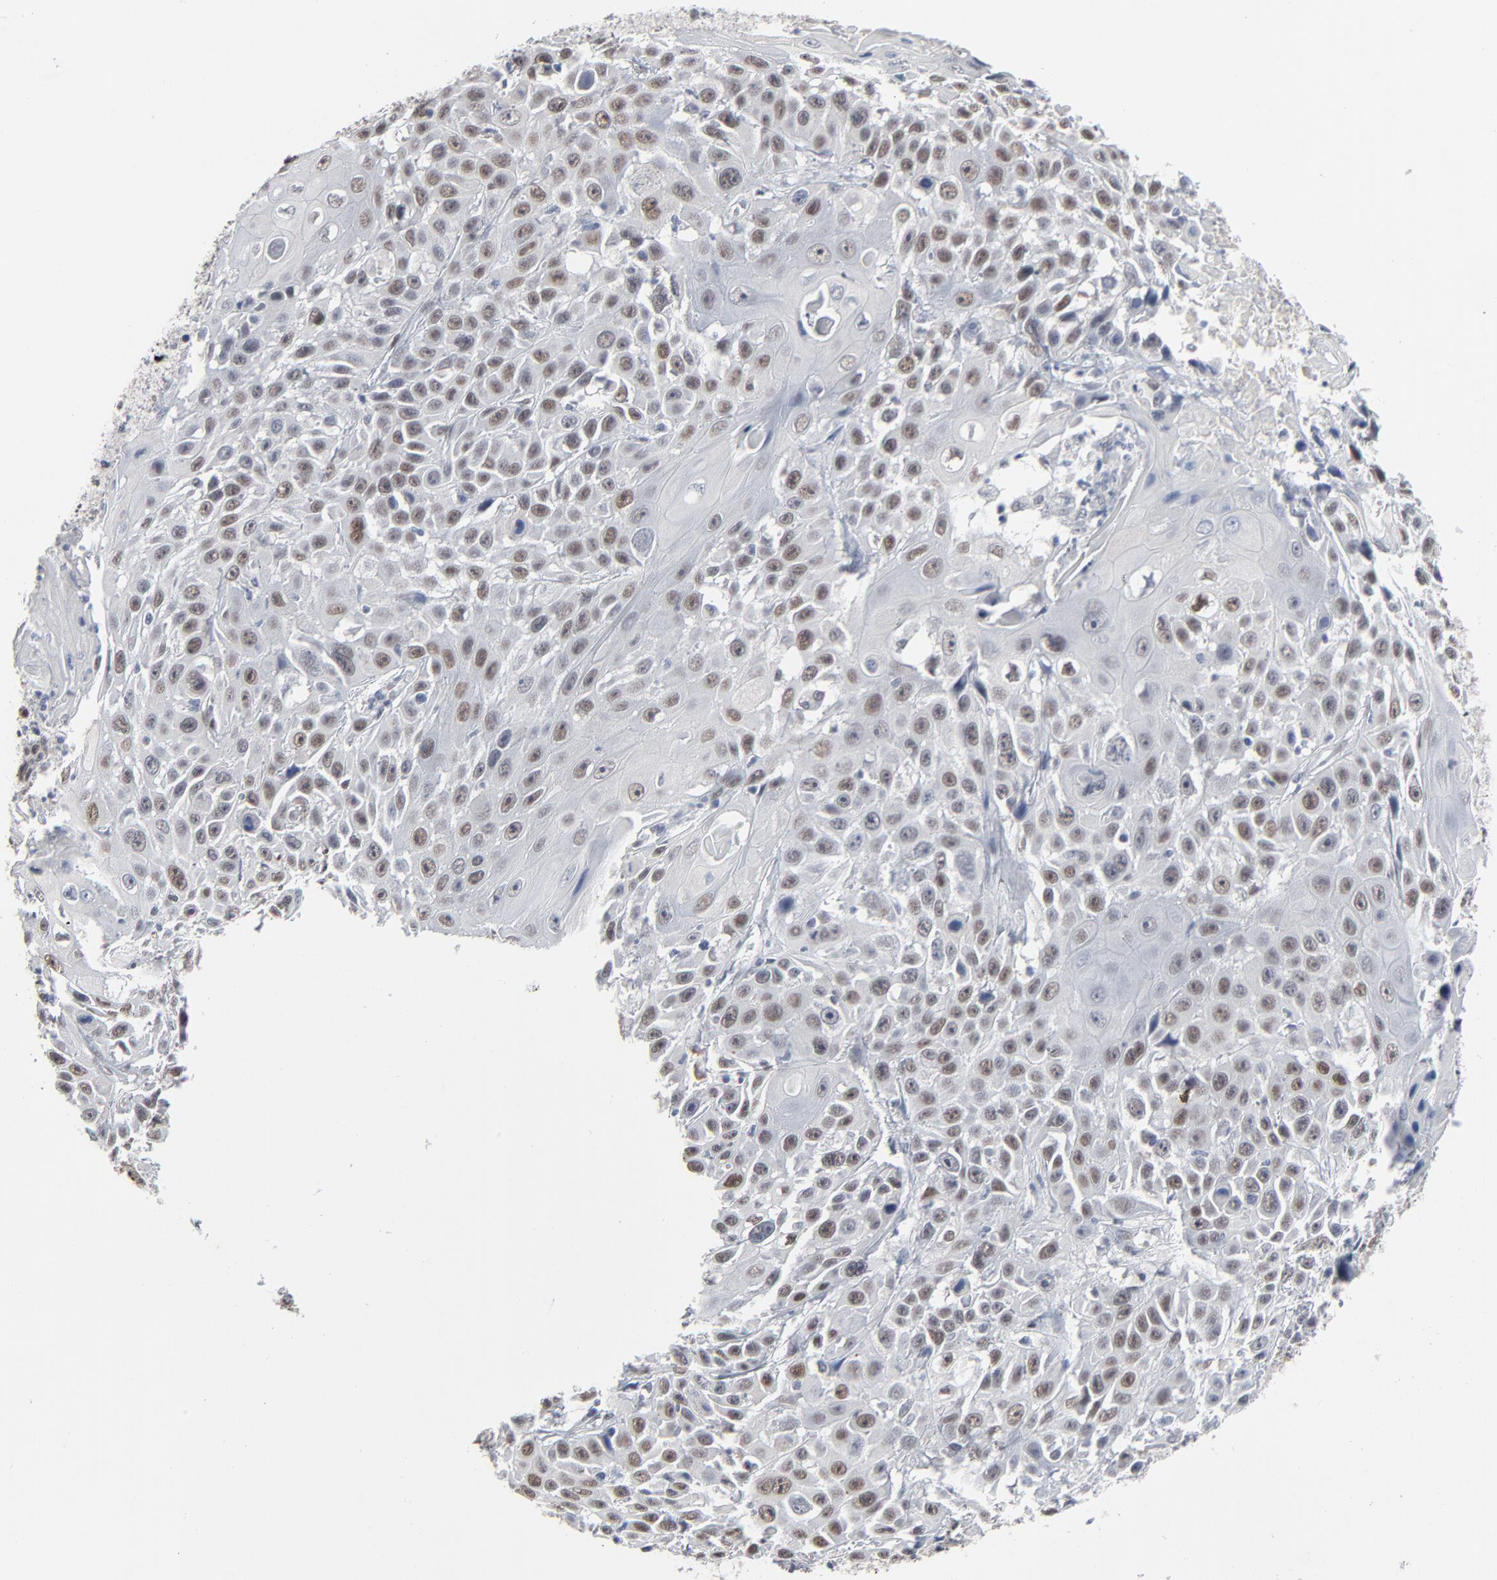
{"staining": {"intensity": "weak", "quantity": "25%-75%", "location": "nuclear"}, "tissue": "cervical cancer", "cell_type": "Tumor cells", "image_type": "cancer", "snomed": [{"axis": "morphology", "description": "Squamous cell carcinoma, NOS"}, {"axis": "topography", "description": "Cervix"}], "caption": "About 25%-75% of tumor cells in human squamous cell carcinoma (cervical) exhibit weak nuclear protein positivity as visualized by brown immunohistochemical staining.", "gene": "ATF7", "patient": {"sex": "female", "age": 39}}